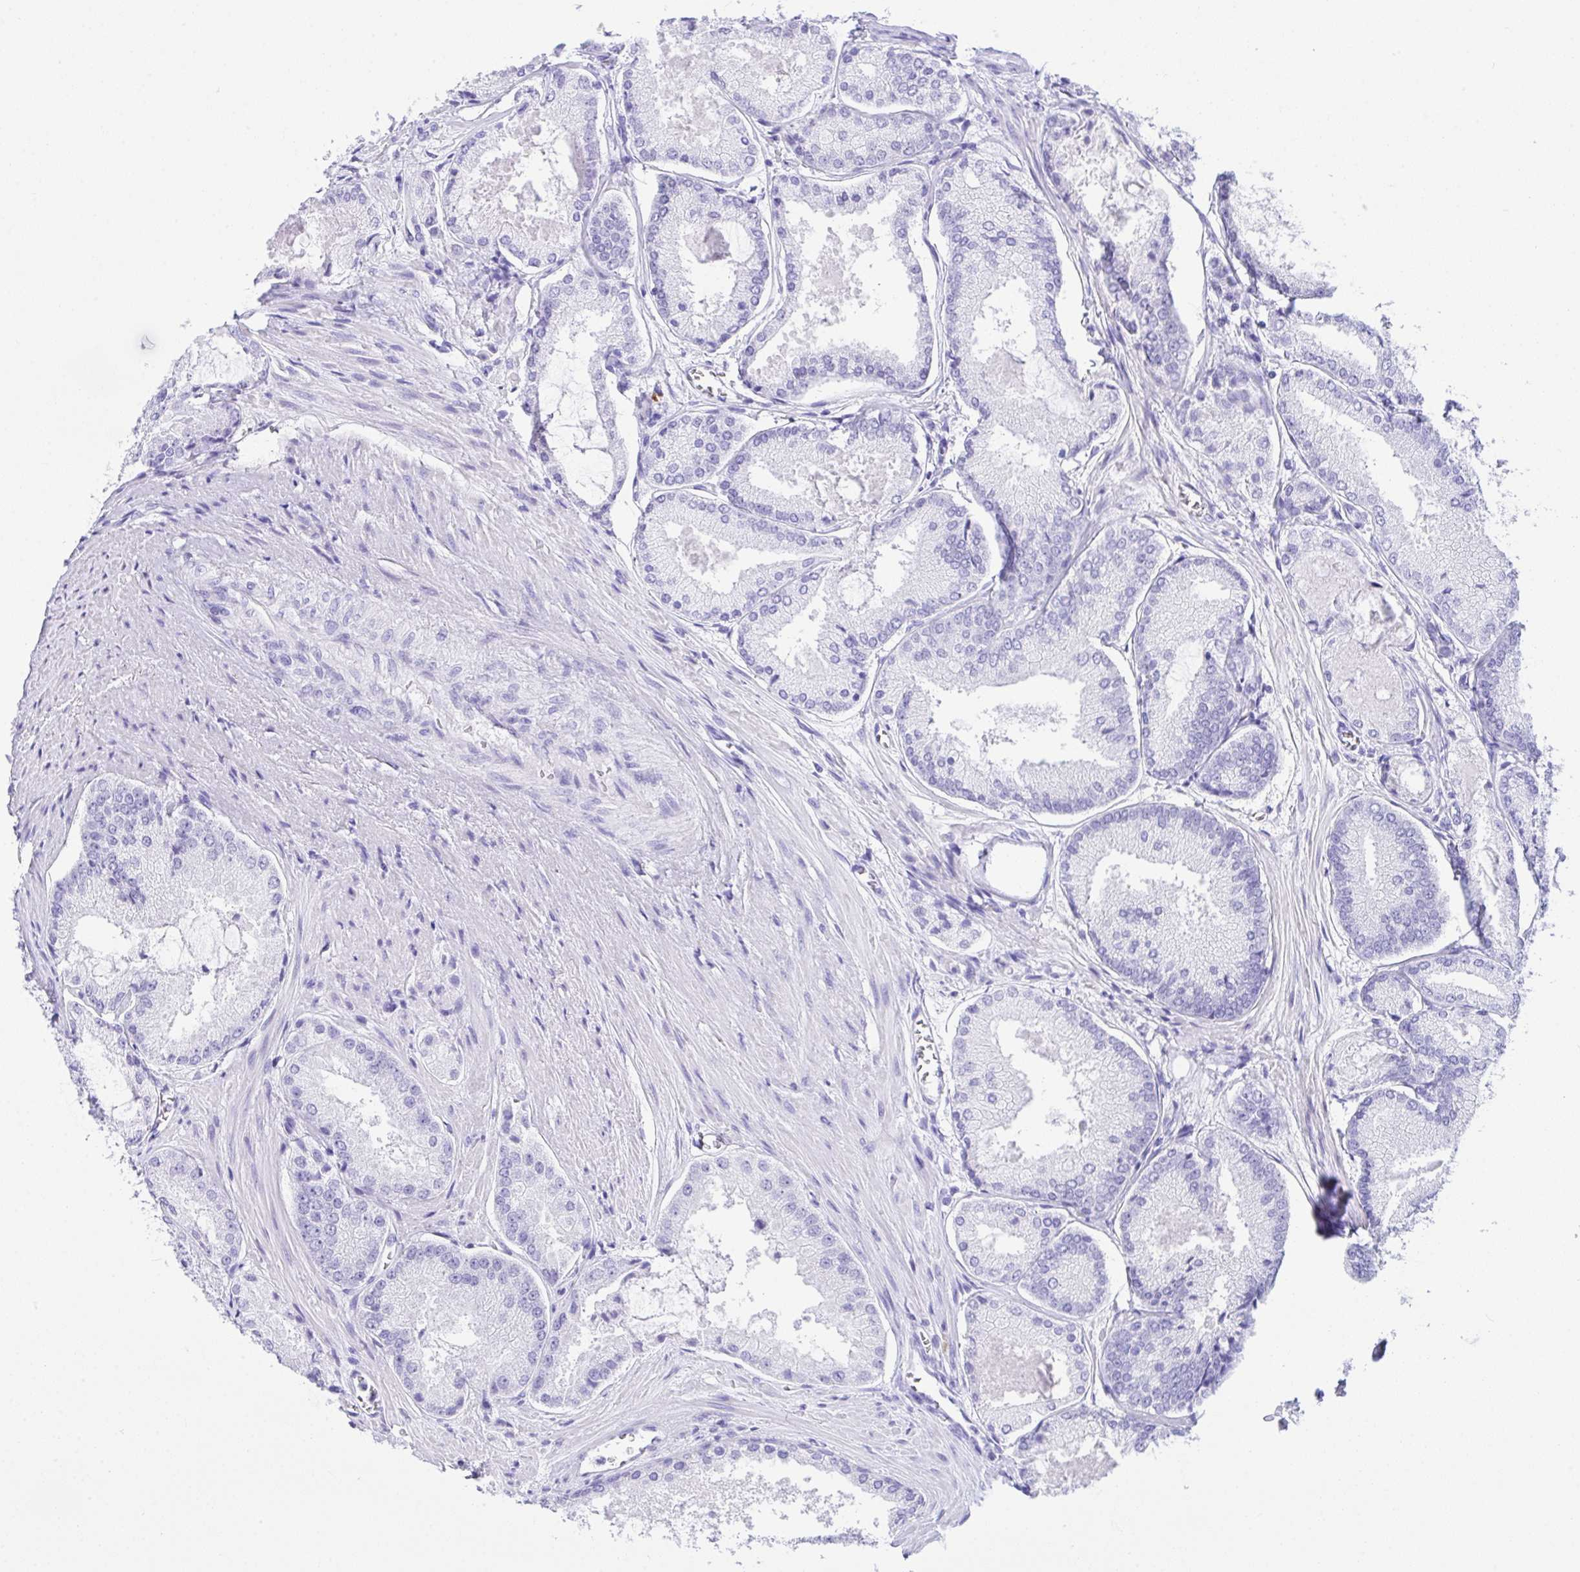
{"staining": {"intensity": "negative", "quantity": "none", "location": "none"}, "tissue": "prostate cancer", "cell_type": "Tumor cells", "image_type": "cancer", "snomed": [{"axis": "morphology", "description": "Adenocarcinoma, High grade"}, {"axis": "topography", "description": "Prostate"}], "caption": "DAB (3,3'-diaminobenzidine) immunohistochemical staining of human prostate adenocarcinoma (high-grade) demonstrates no significant expression in tumor cells.", "gene": "BEST4", "patient": {"sex": "male", "age": 73}}